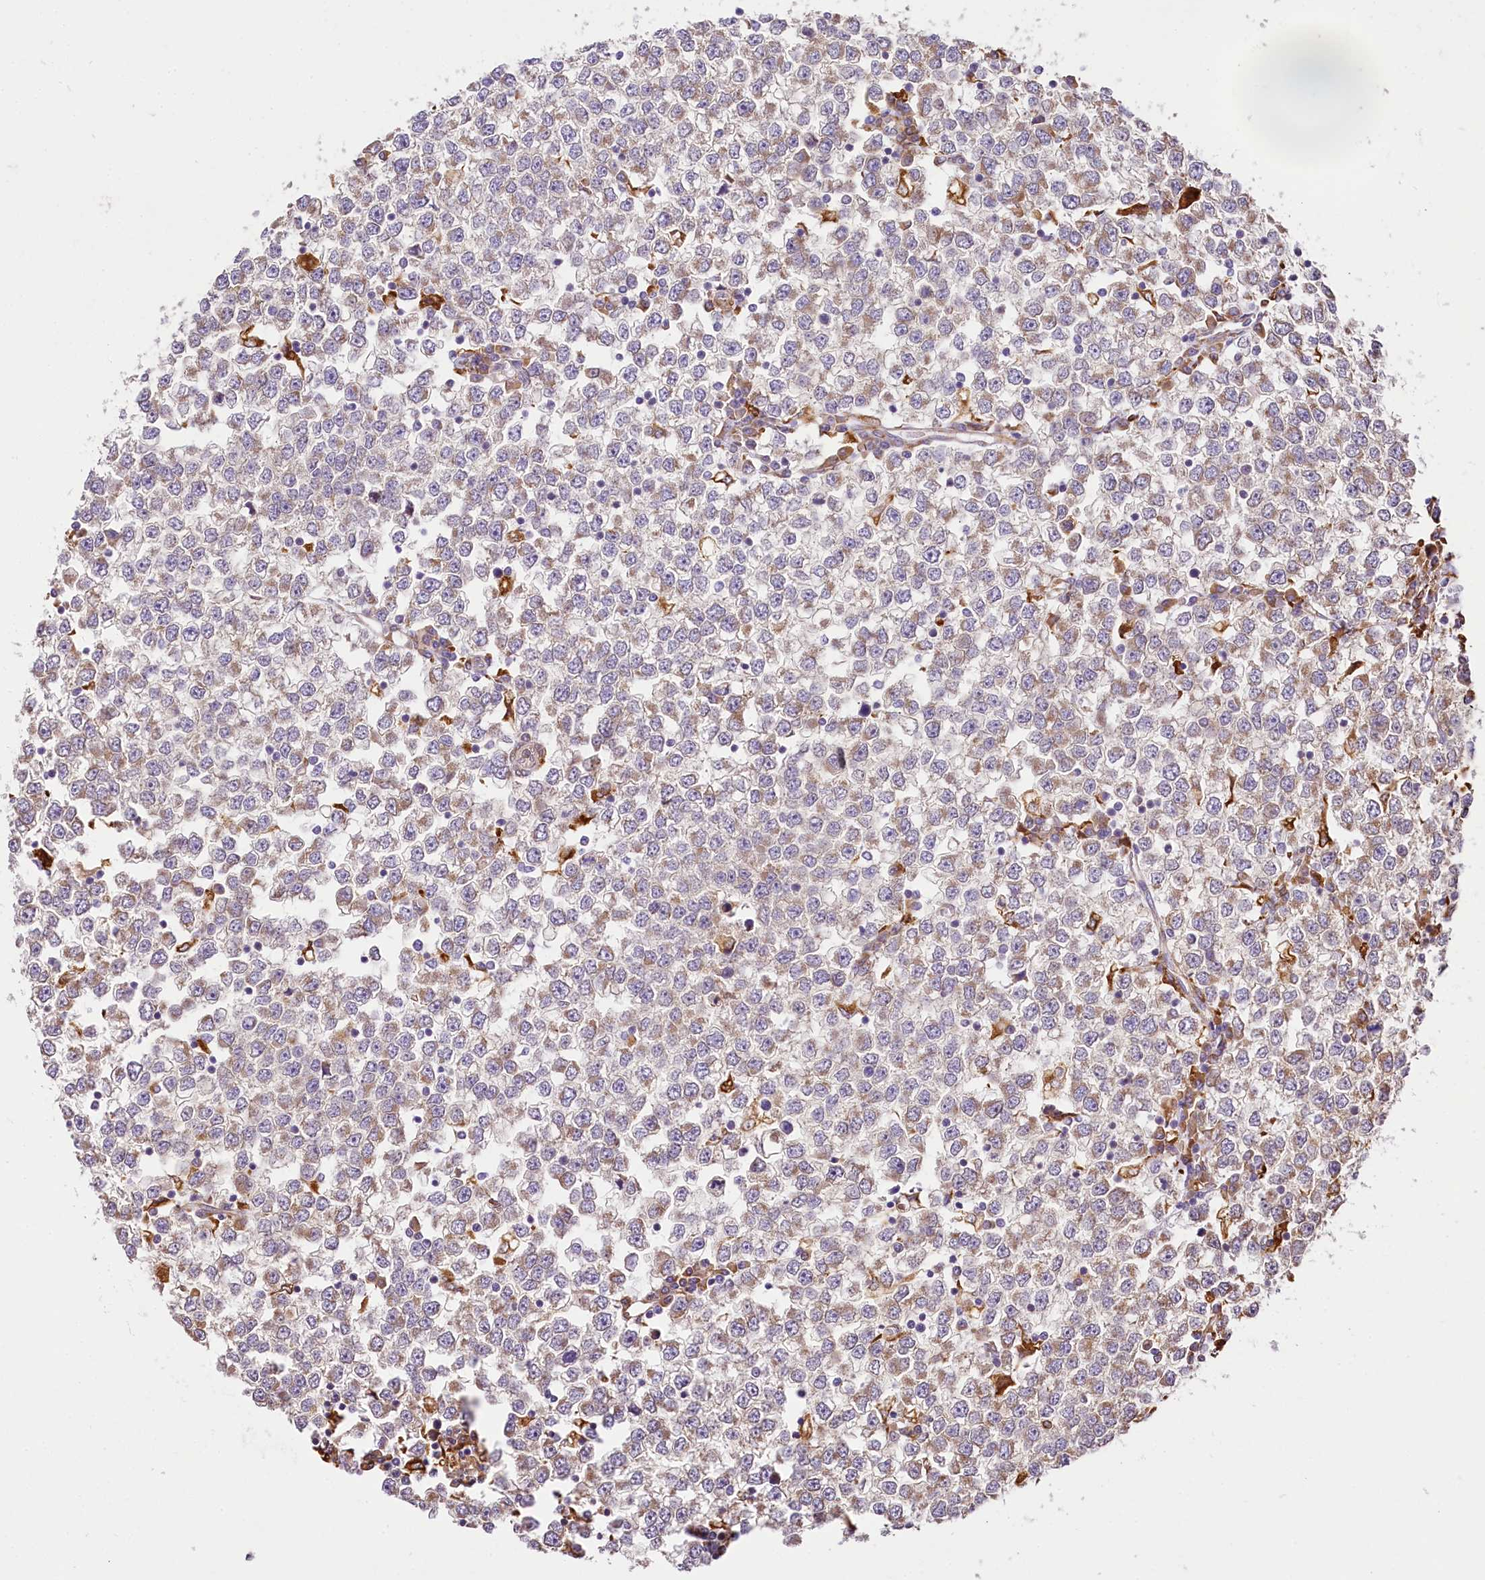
{"staining": {"intensity": "weak", "quantity": ">75%", "location": "cytoplasmic/membranous"}, "tissue": "testis cancer", "cell_type": "Tumor cells", "image_type": "cancer", "snomed": [{"axis": "morphology", "description": "Seminoma, NOS"}, {"axis": "topography", "description": "Testis"}], "caption": "DAB (3,3'-diaminobenzidine) immunohistochemical staining of human testis cancer demonstrates weak cytoplasmic/membranous protein expression in approximately >75% of tumor cells. (DAB (3,3'-diaminobenzidine) IHC, brown staining for protein, blue staining for nuclei).", "gene": "PPIP5K2", "patient": {"sex": "male", "age": 65}}